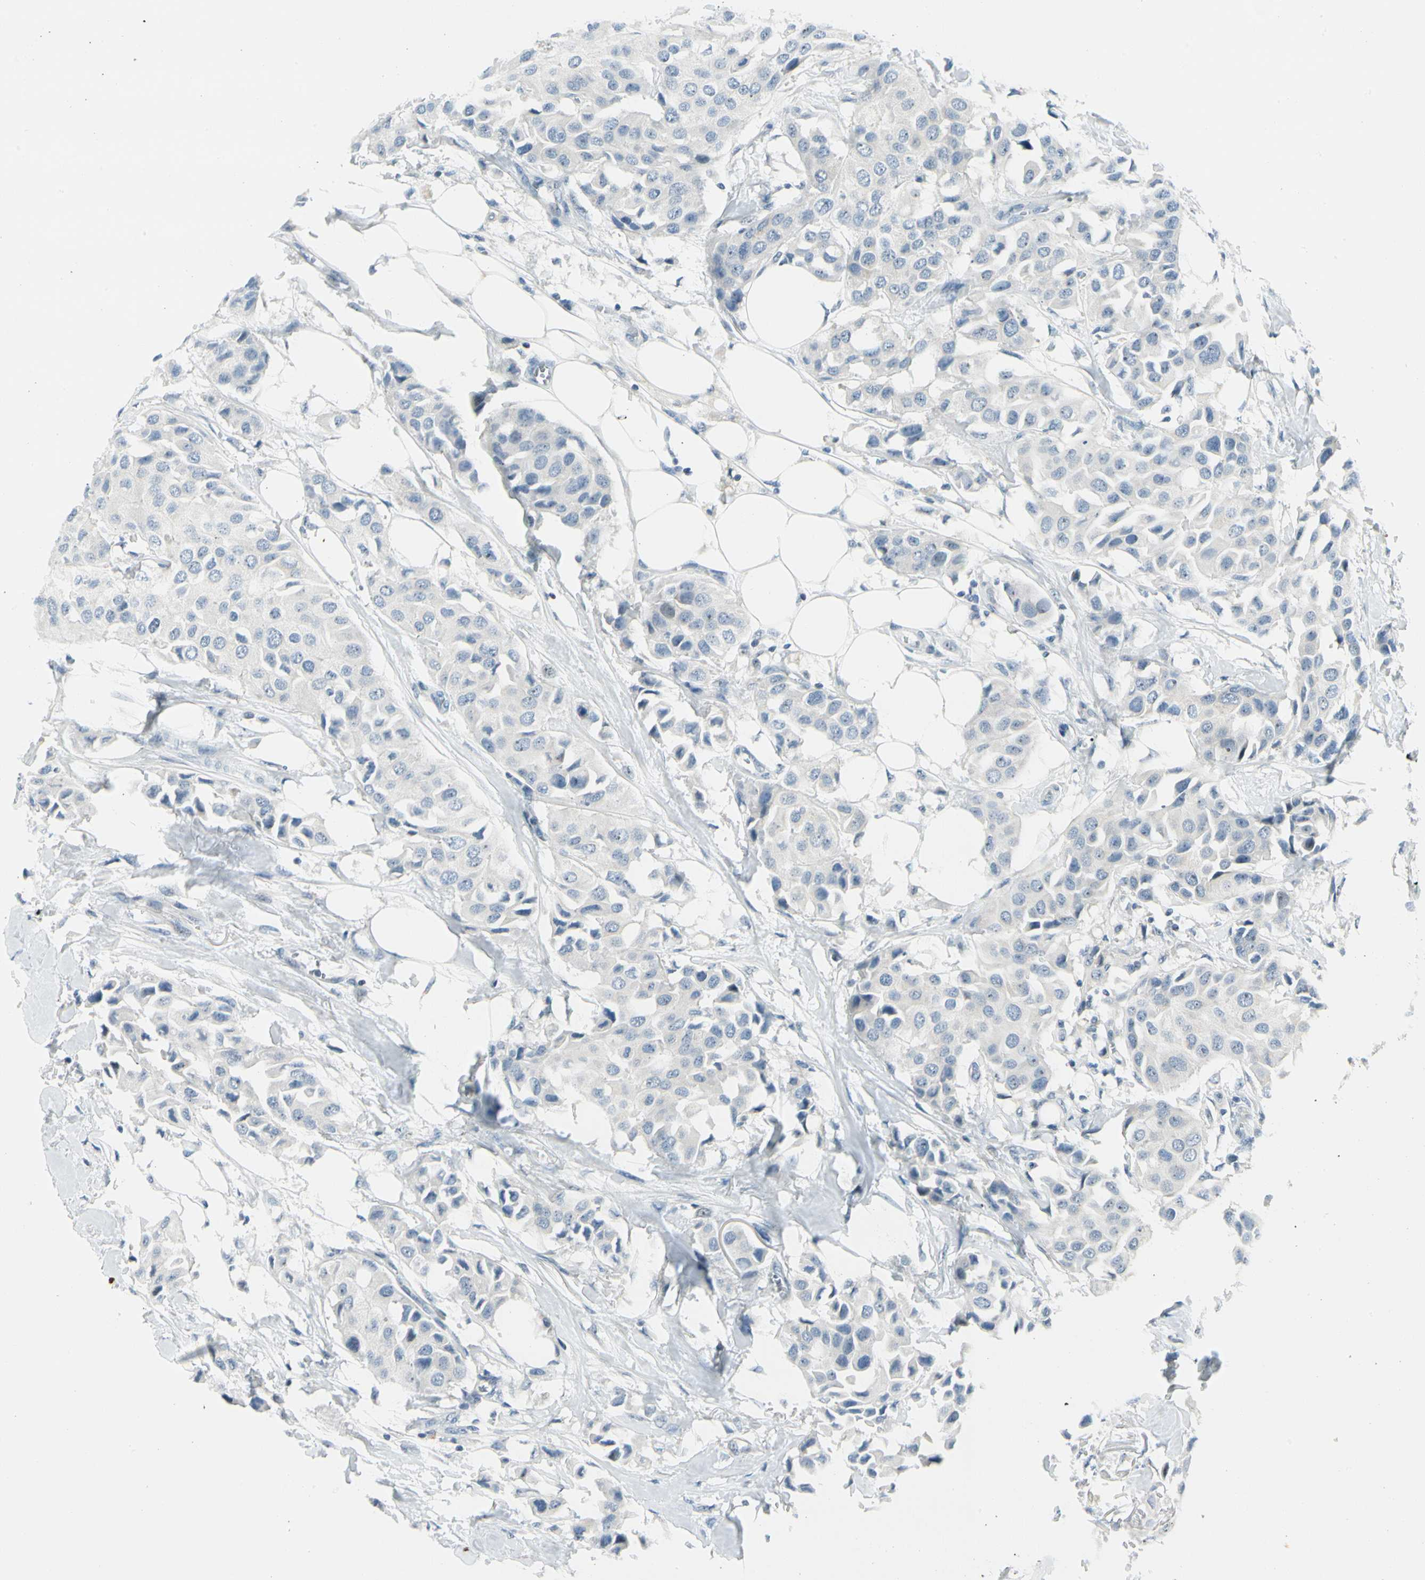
{"staining": {"intensity": "moderate", "quantity": "25%-75%", "location": "nuclear"}, "tissue": "breast cancer", "cell_type": "Tumor cells", "image_type": "cancer", "snomed": [{"axis": "morphology", "description": "Duct carcinoma"}, {"axis": "topography", "description": "Breast"}], "caption": "Breast intraductal carcinoma tissue exhibits moderate nuclear expression in approximately 25%-75% of tumor cells (Stains: DAB (3,3'-diaminobenzidine) in brown, nuclei in blue, Microscopy: brightfield microscopy at high magnification).", "gene": "ZSCAN1", "patient": {"sex": "female", "age": 80}}